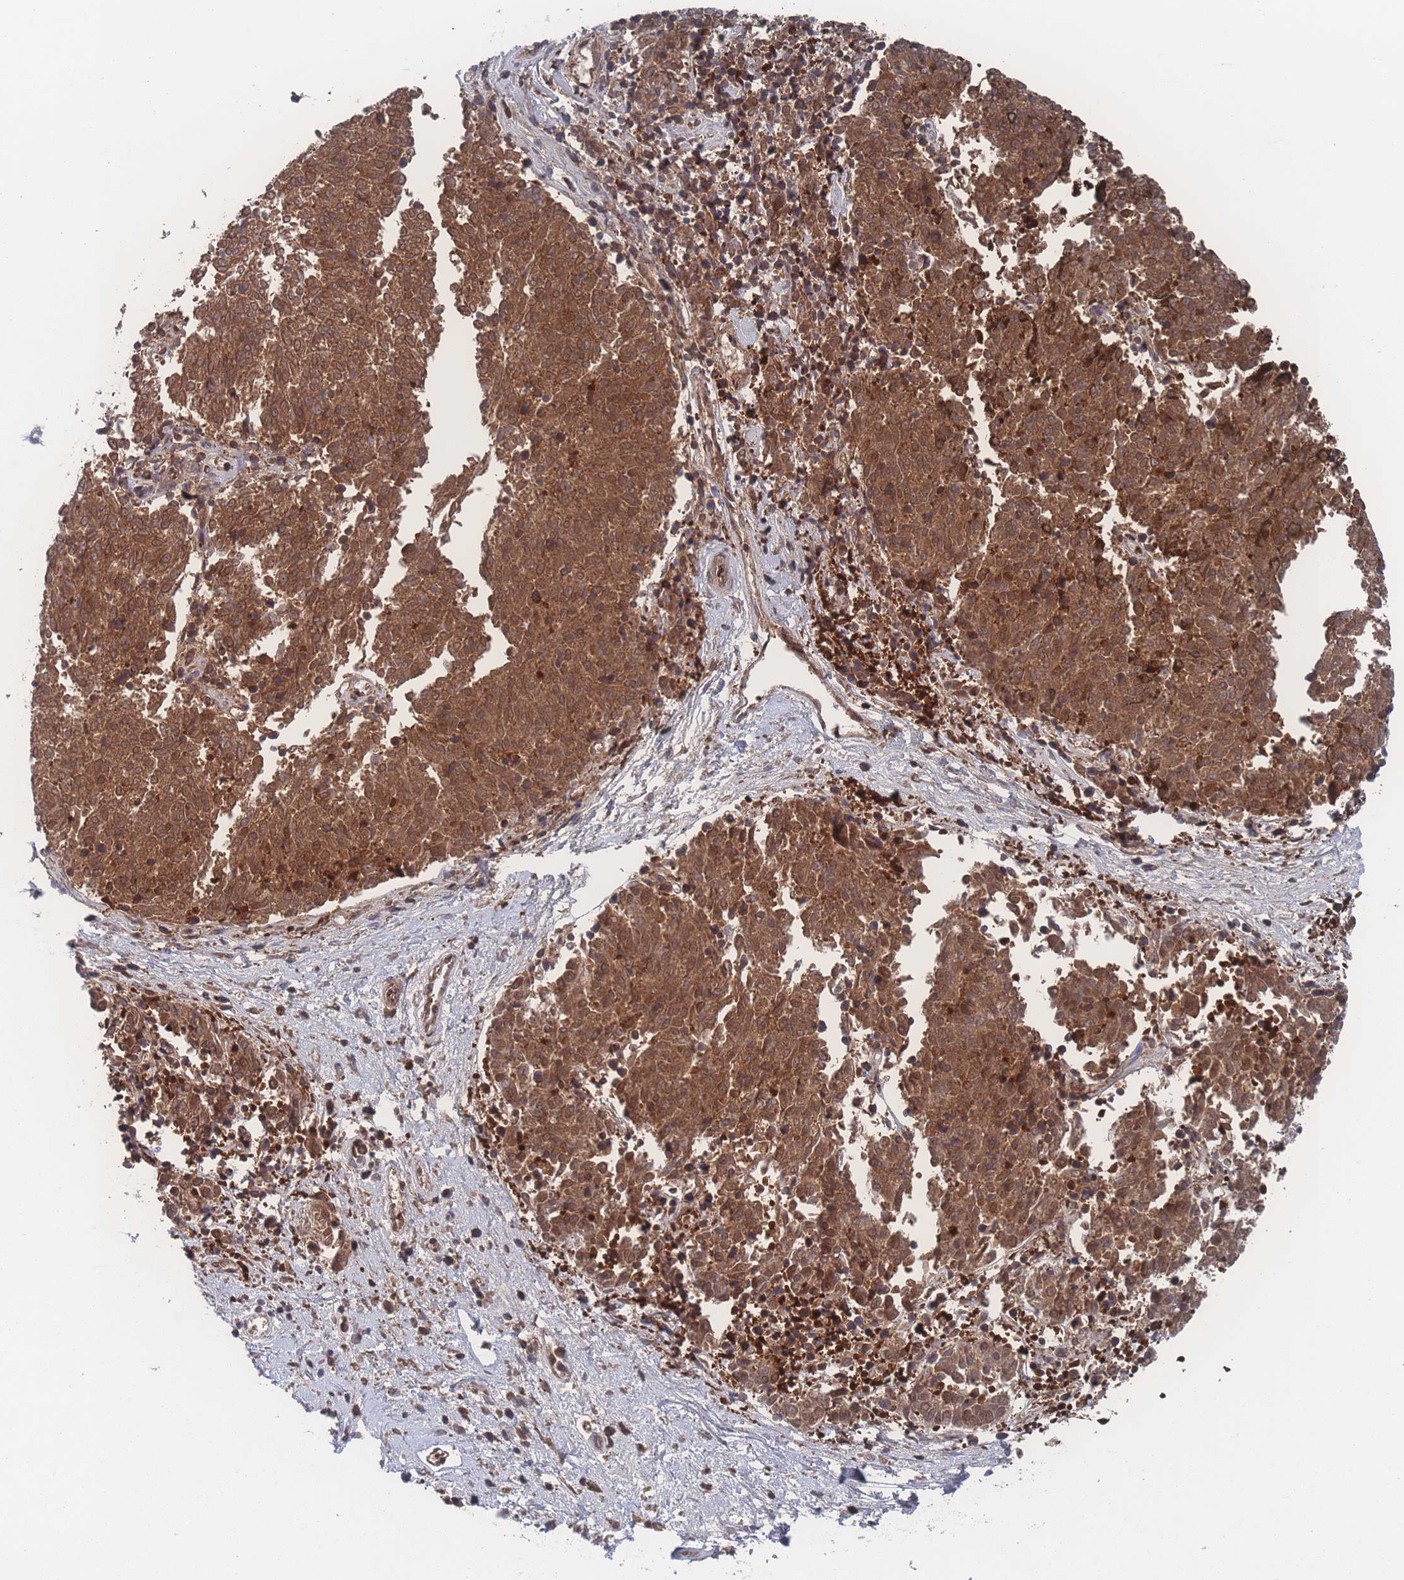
{"staining": {"intensity": "moderate", "quantity": ">75%", "location": "cytoplasmic/membranous,nuclear"}, "tissue": "melanoma", "cell_type": "Tumor cells", "image_type": "cancer", "snomed": [{"axis": "morphology", "description": "Malignant melanoma, NOS"}, {"axis": "topography", "description": "Skin"}], "caption": "This image exhibits immunohistochemistry (IHC) staining of malignant melanoma, with medium moderate cytoplasmic/membranous and nuclear positivity in about >75% of tumor cells.", "gene": "PSMA1", "patient": {"sex": "female", "age": 72}}